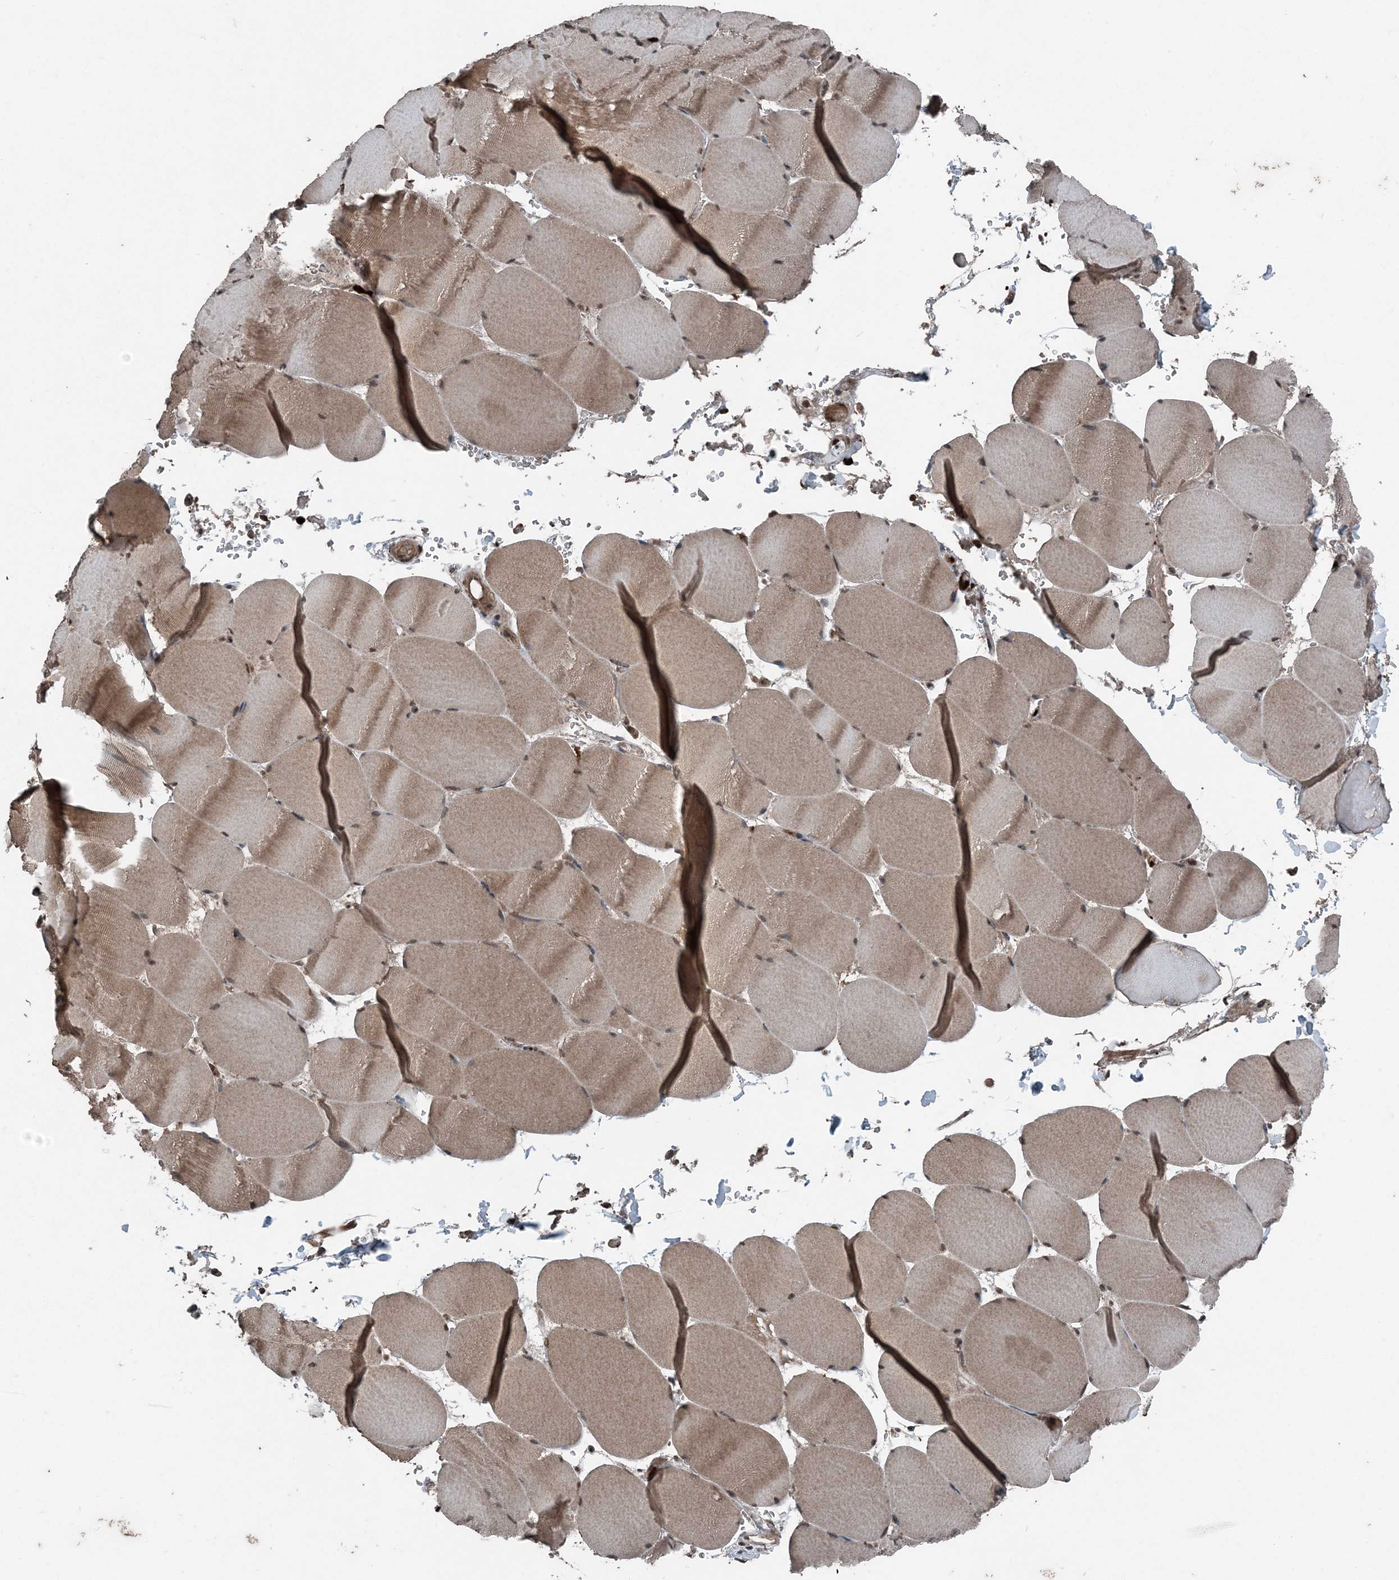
{"staining": {"intensity": "moderate", "quantity": ">75%", "location": "cytoplasmic/membranous,nuclear"}, "tissue": "skeletal muscle", "cell_type": "Myocytes", "image_type": "normal", "snomed": [{"axis": "morphology", "description": "Normal tissue, NOS"}, {"axis": "topography", "description": "Skeletal muscle"}, {"axis": "topography", "description": "Head-Neck"}], "caption": "Benign skeletal muscle exhibits moderate cytoplasmic/membranous,nuclear staining in about >75% of myocytes (IHC, brightfield microscopy, high magnification)..", "gene": "CFL1", "patient": {"sex": "male", "age": 66}}